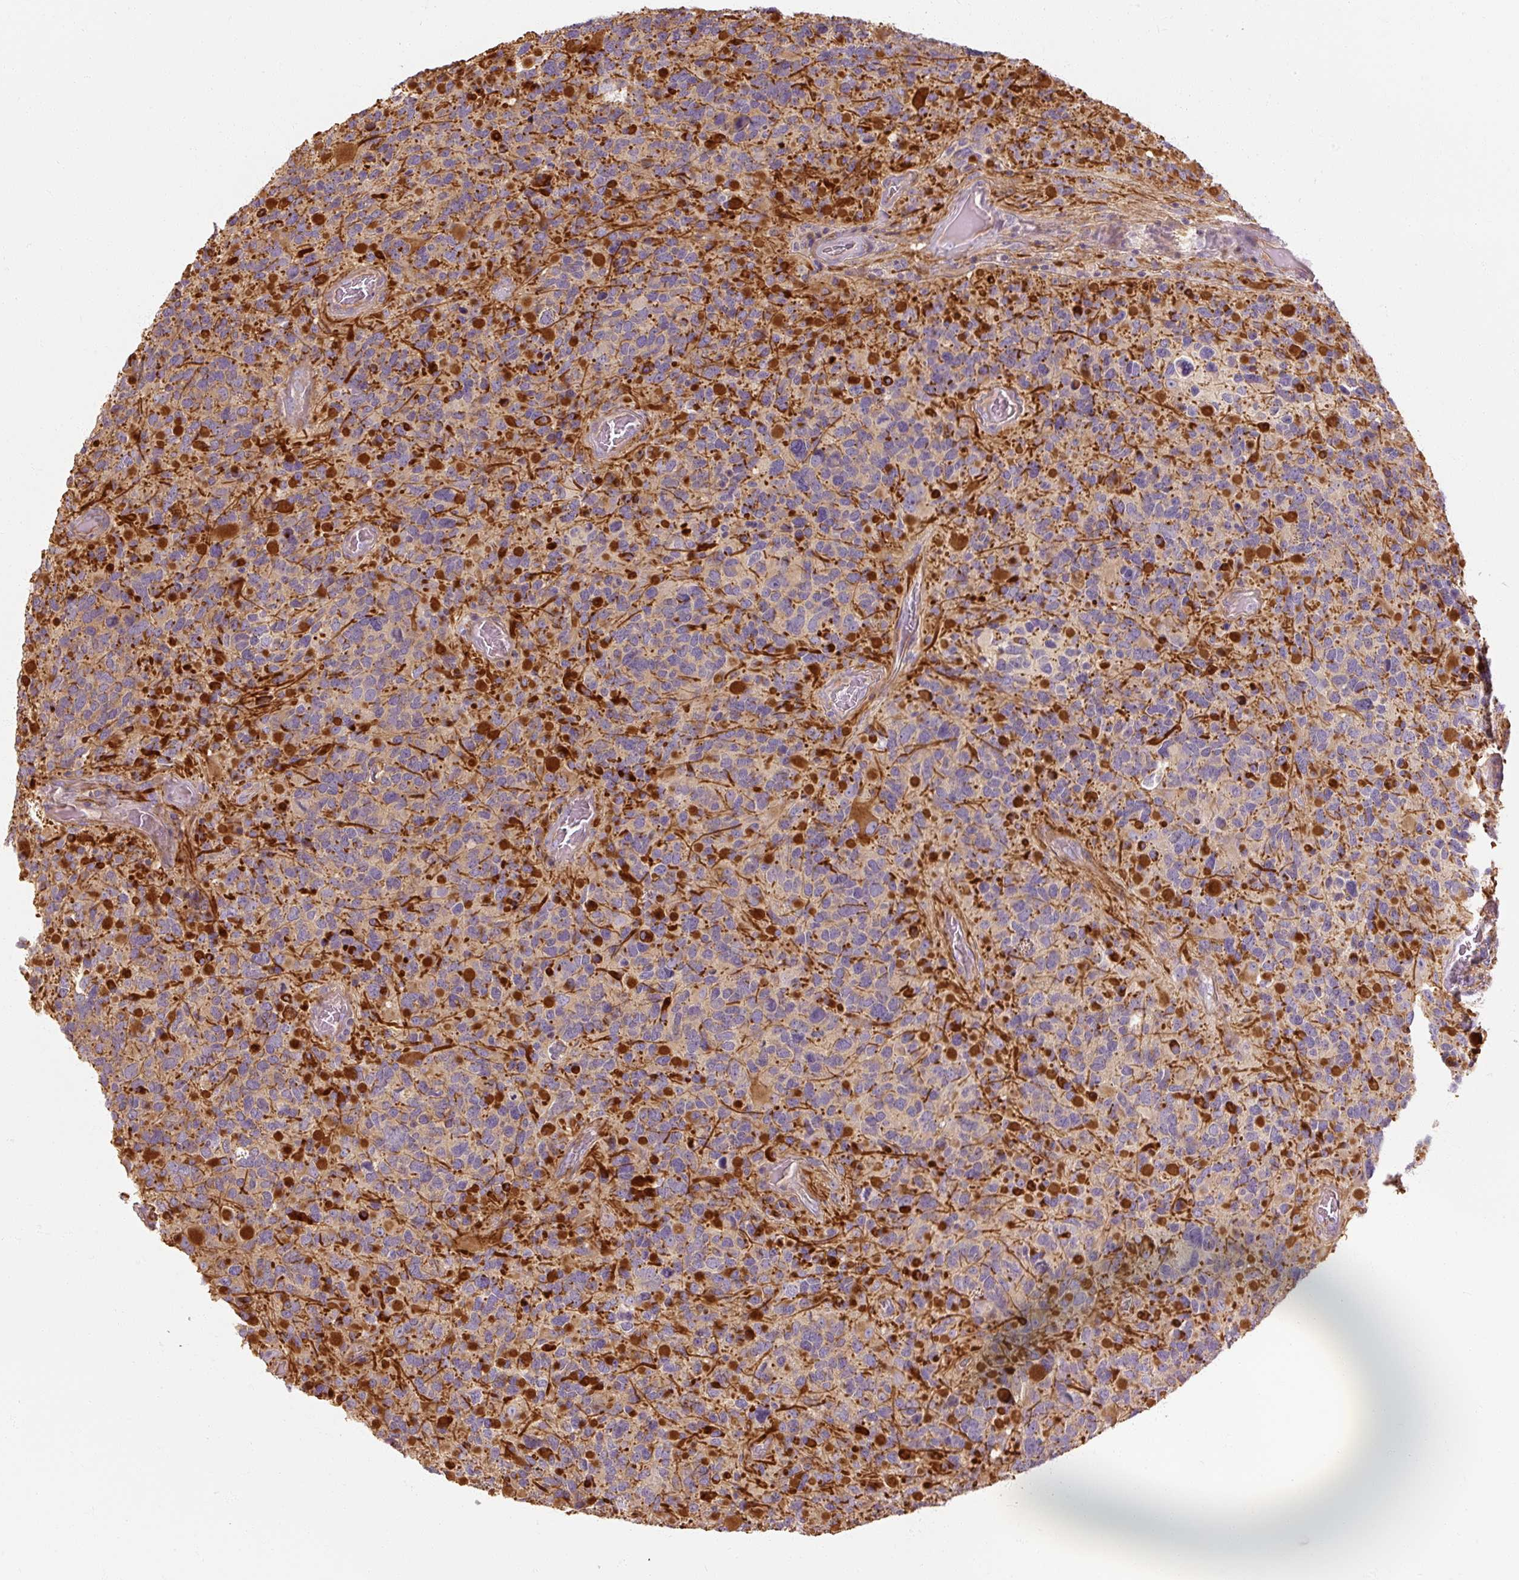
{"staining": {"intensity": "strong", "quantity": "25%-75%", "location": "cytoplasmic/membranous"}, "tissue": "glioma", "cell_type": "Tumor cells", "image_type": "cancer", "snomed": [{"axis": "morphology", "description": "Glioma, malignant, High grade"}, {"axis": "topography", "description": "Brain"}], "caption": "This is a micrograph of IHC staining of malignant glioma (high-grade), which shows strong expression in the cytoplasmic/membranous of tumor cells.", "gene": "RB1CC1", "patient": {"sex": "female", "age": 40}}